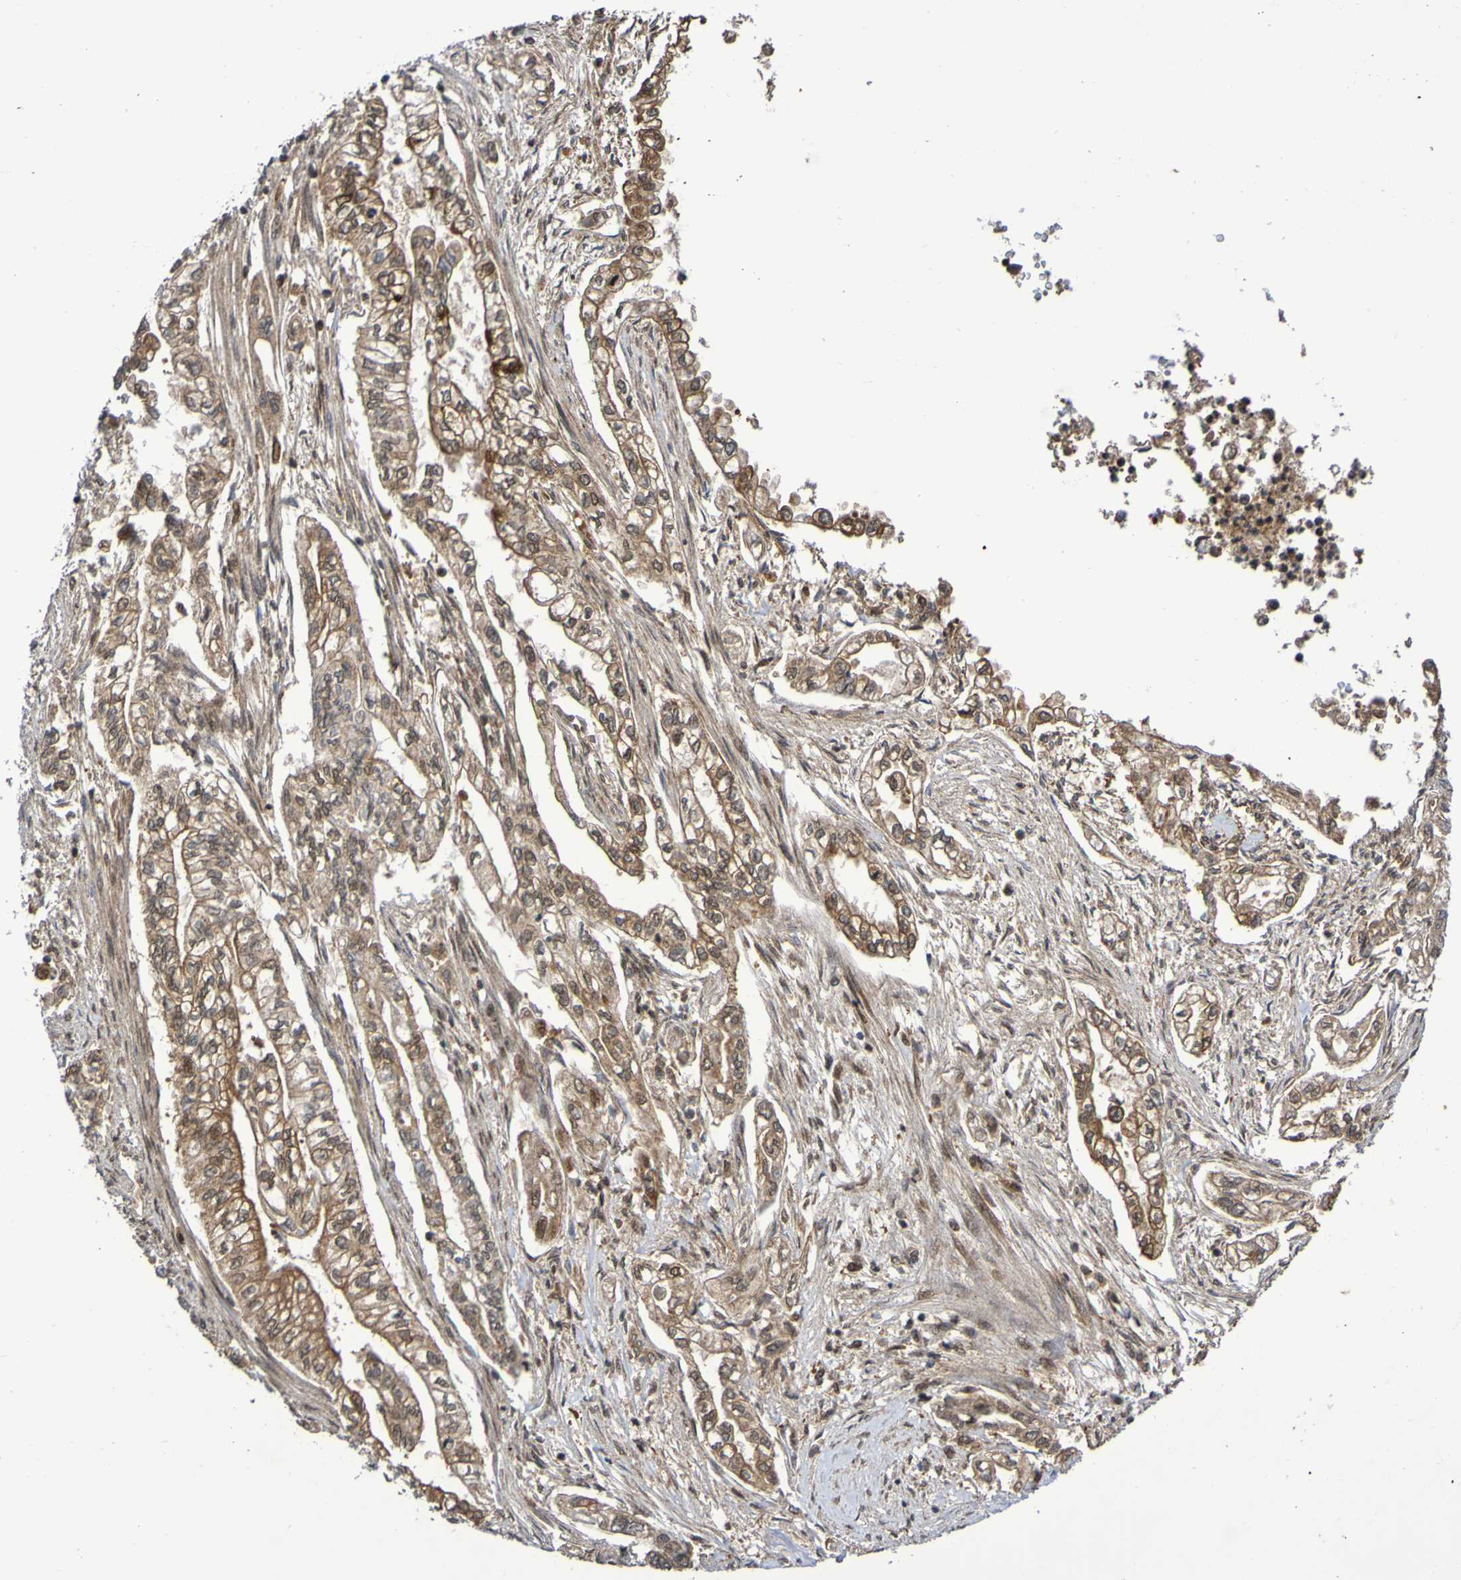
{"staining": {"intensity": "moderate", "quantity": ">75%", "location": "cytoplasmic/membranous,nuclear"}, "tissue": "pancreatic cancer", "cell_type": "Tumor cells", "image_type": "cancer", "snomed": [{"axis": "morphology", "description": "Normal tissue, NOS"}, {"axis": "topography", "description": "Pancreas"}], "caption": "DAB (3,3'-diaminobenzidine) immunohistochemical staining of human pancreatic cancer shows moderate cytoplasmic/membranous and nuclear protein positivity in about >75% of tumor cells.", "gene": "ITLN1", "patient": {"sex": "male", "age": 42}}